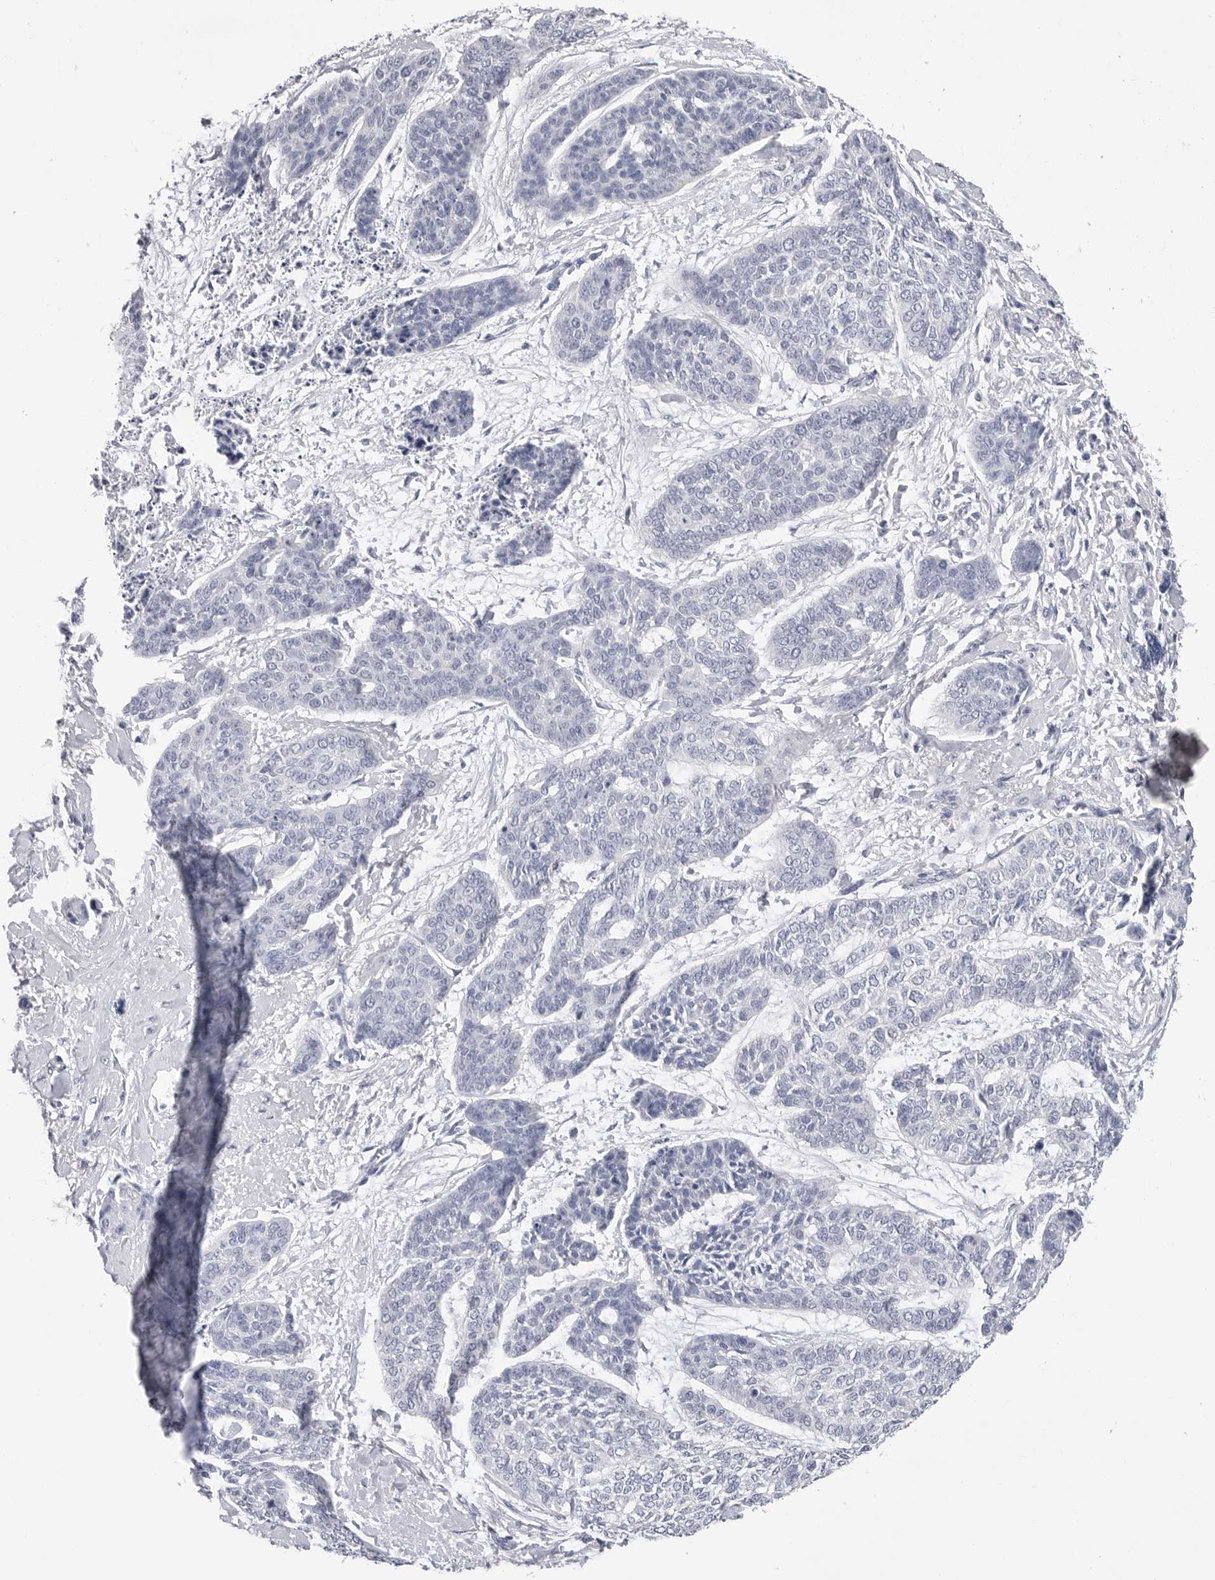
{"staining": {"intensity": "negative", "quantity": "none", "location": "none"}, "tissue": "skin cancer", "cell_type": "Tumor cells", "image_type": "cancer", "snomed": [{"axis": "morphology", "description": "Basal cell carcinoma"}, {"axis": "topography", "description": "Skin"}], "caption": "Photomicrograph shows no protein positivity in tumor cells of skin basal cell carcinoma tissue. Brightfield microscopy of immunohistochemistry (IHC) stained with DAB (brown) and hematoxylin (blue), captured at high magnification.", "gene": "DLGAP3", "patient": {"sex": "female", "age": 64}}